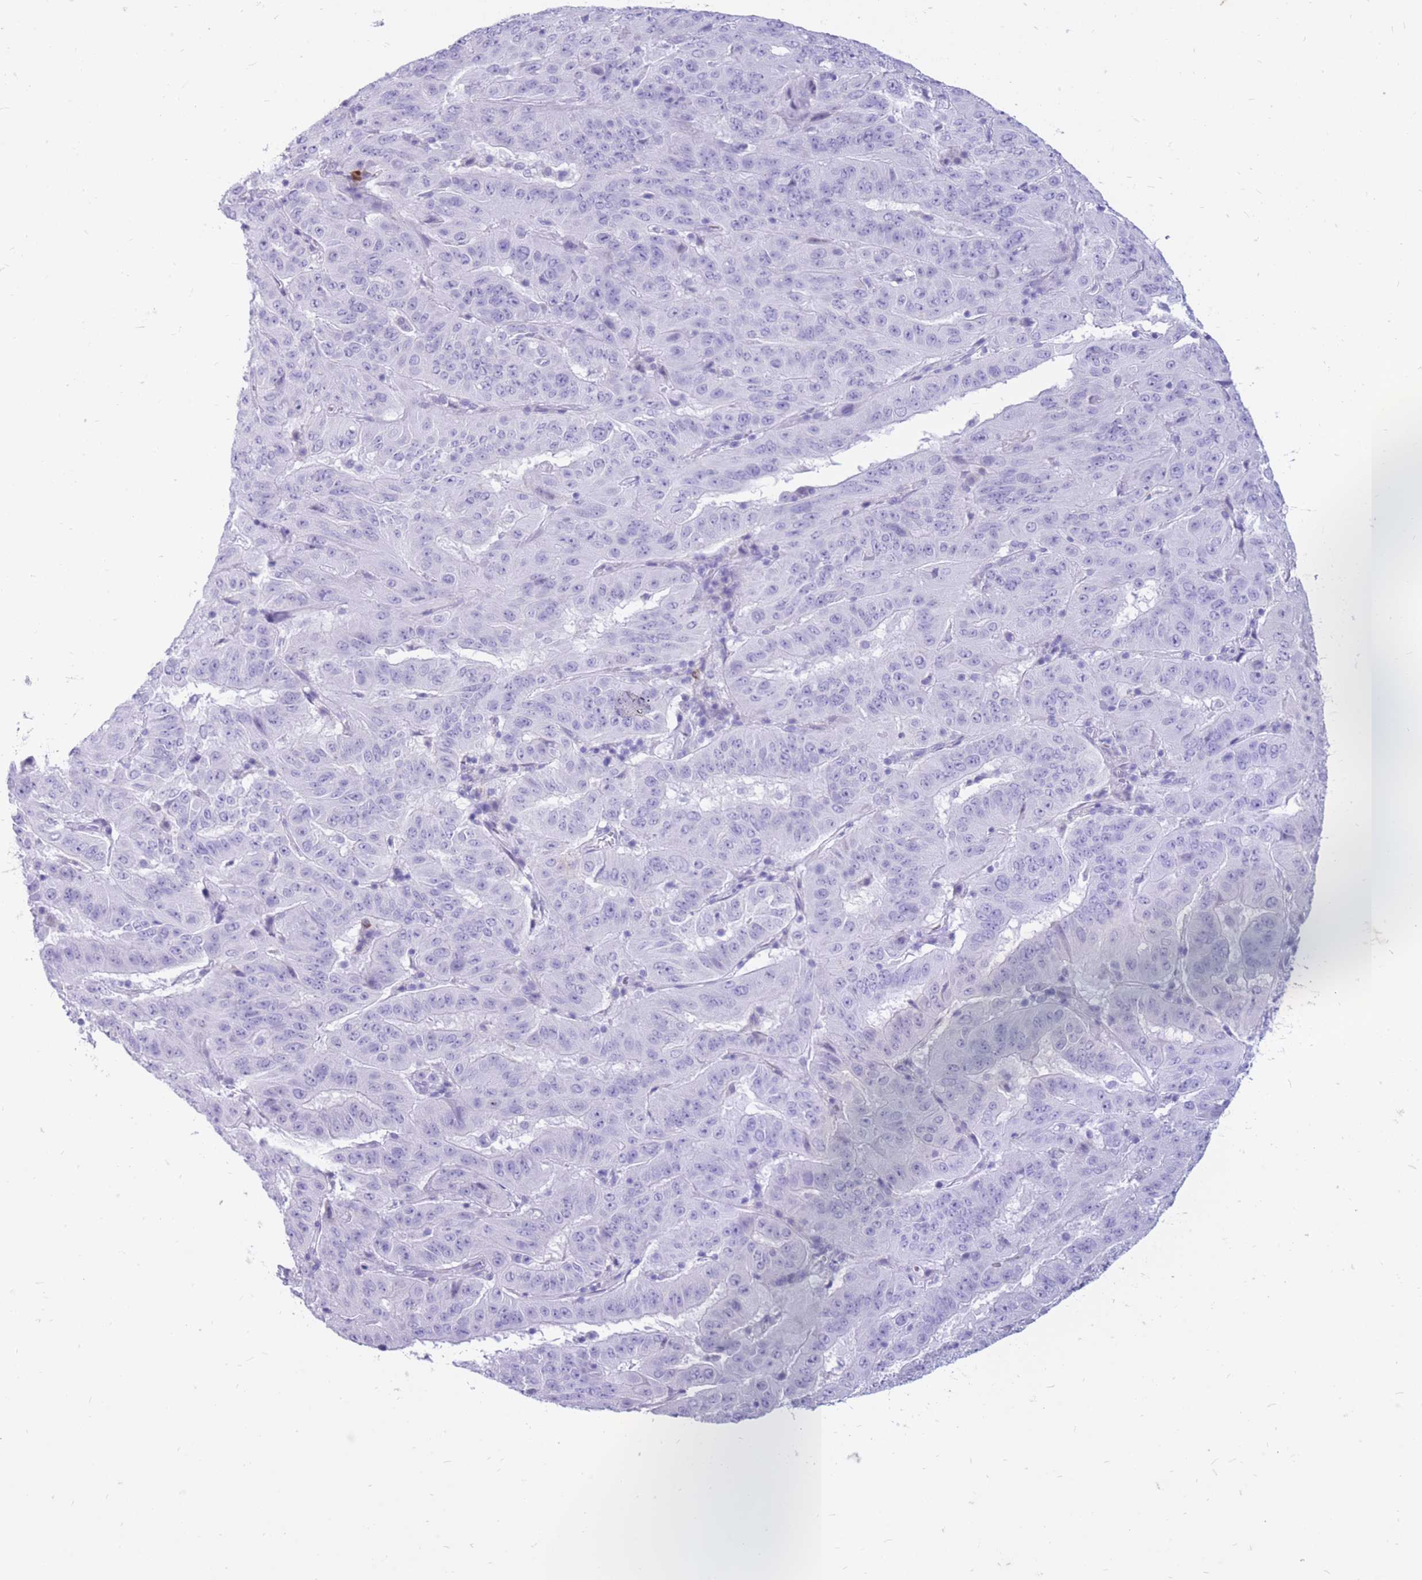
{"staining": {"intensity": "negative", "quantity": "none", "location": "none"}, "tissue": "pancreatic cancer", "cell_type": "Tumor cells", "image_type": "cancer", "snomed": [{"axis": "morphology", "description": "Adenocarcinoma, NOS"}, {"axis": "topography", "description": "Pancreas"}], "caption": "Tumor cells show no significant staining in pancreatic cancer.", "gene": "ZFP37", "patient": {"sex": "male", "age": 63}}